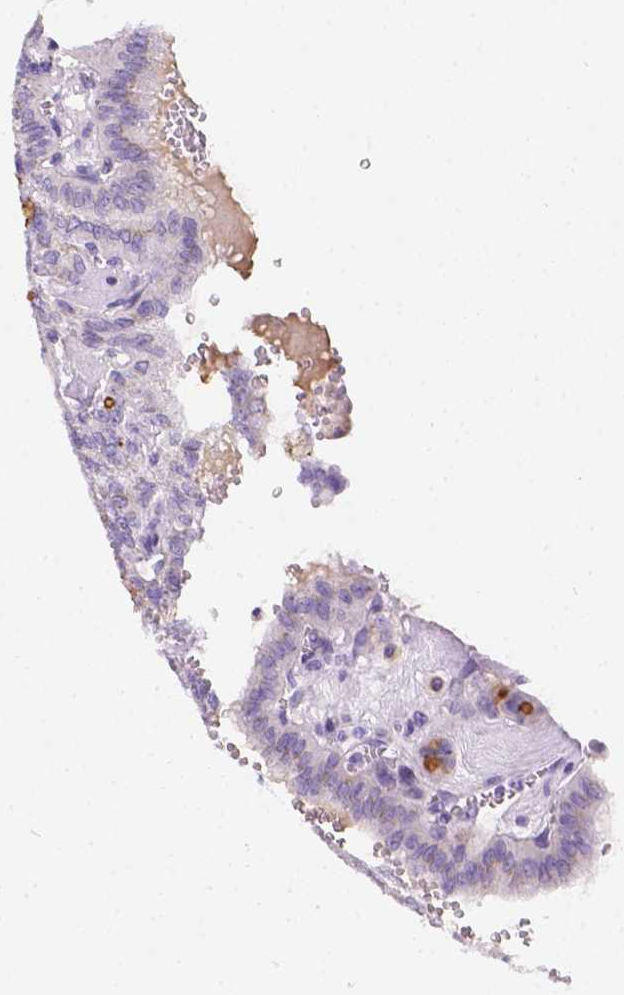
{"staining": {"intensity": "weak", "quantity": "25%-75%", "location": "cytoplasmic/membranous"}, "tissue": "thyroid cancer", "cell_type": "Tumor cells", "image_type": "cancer", "snomed": [{"axis": "morphology", "description": "Papillary adenocarcinoma, NOS"}, {"axis": "topography", "description": "Thyroid gland"}], "caption": "Approximately 25%-75% of tumor cells in human thyroid cancer demonstrate weak cytoplasmic/membranous protein expression as visualized by brown immunohistochemical staining.", "gene": "PHF7", "patient": {"sex": "female", "age": 41}}